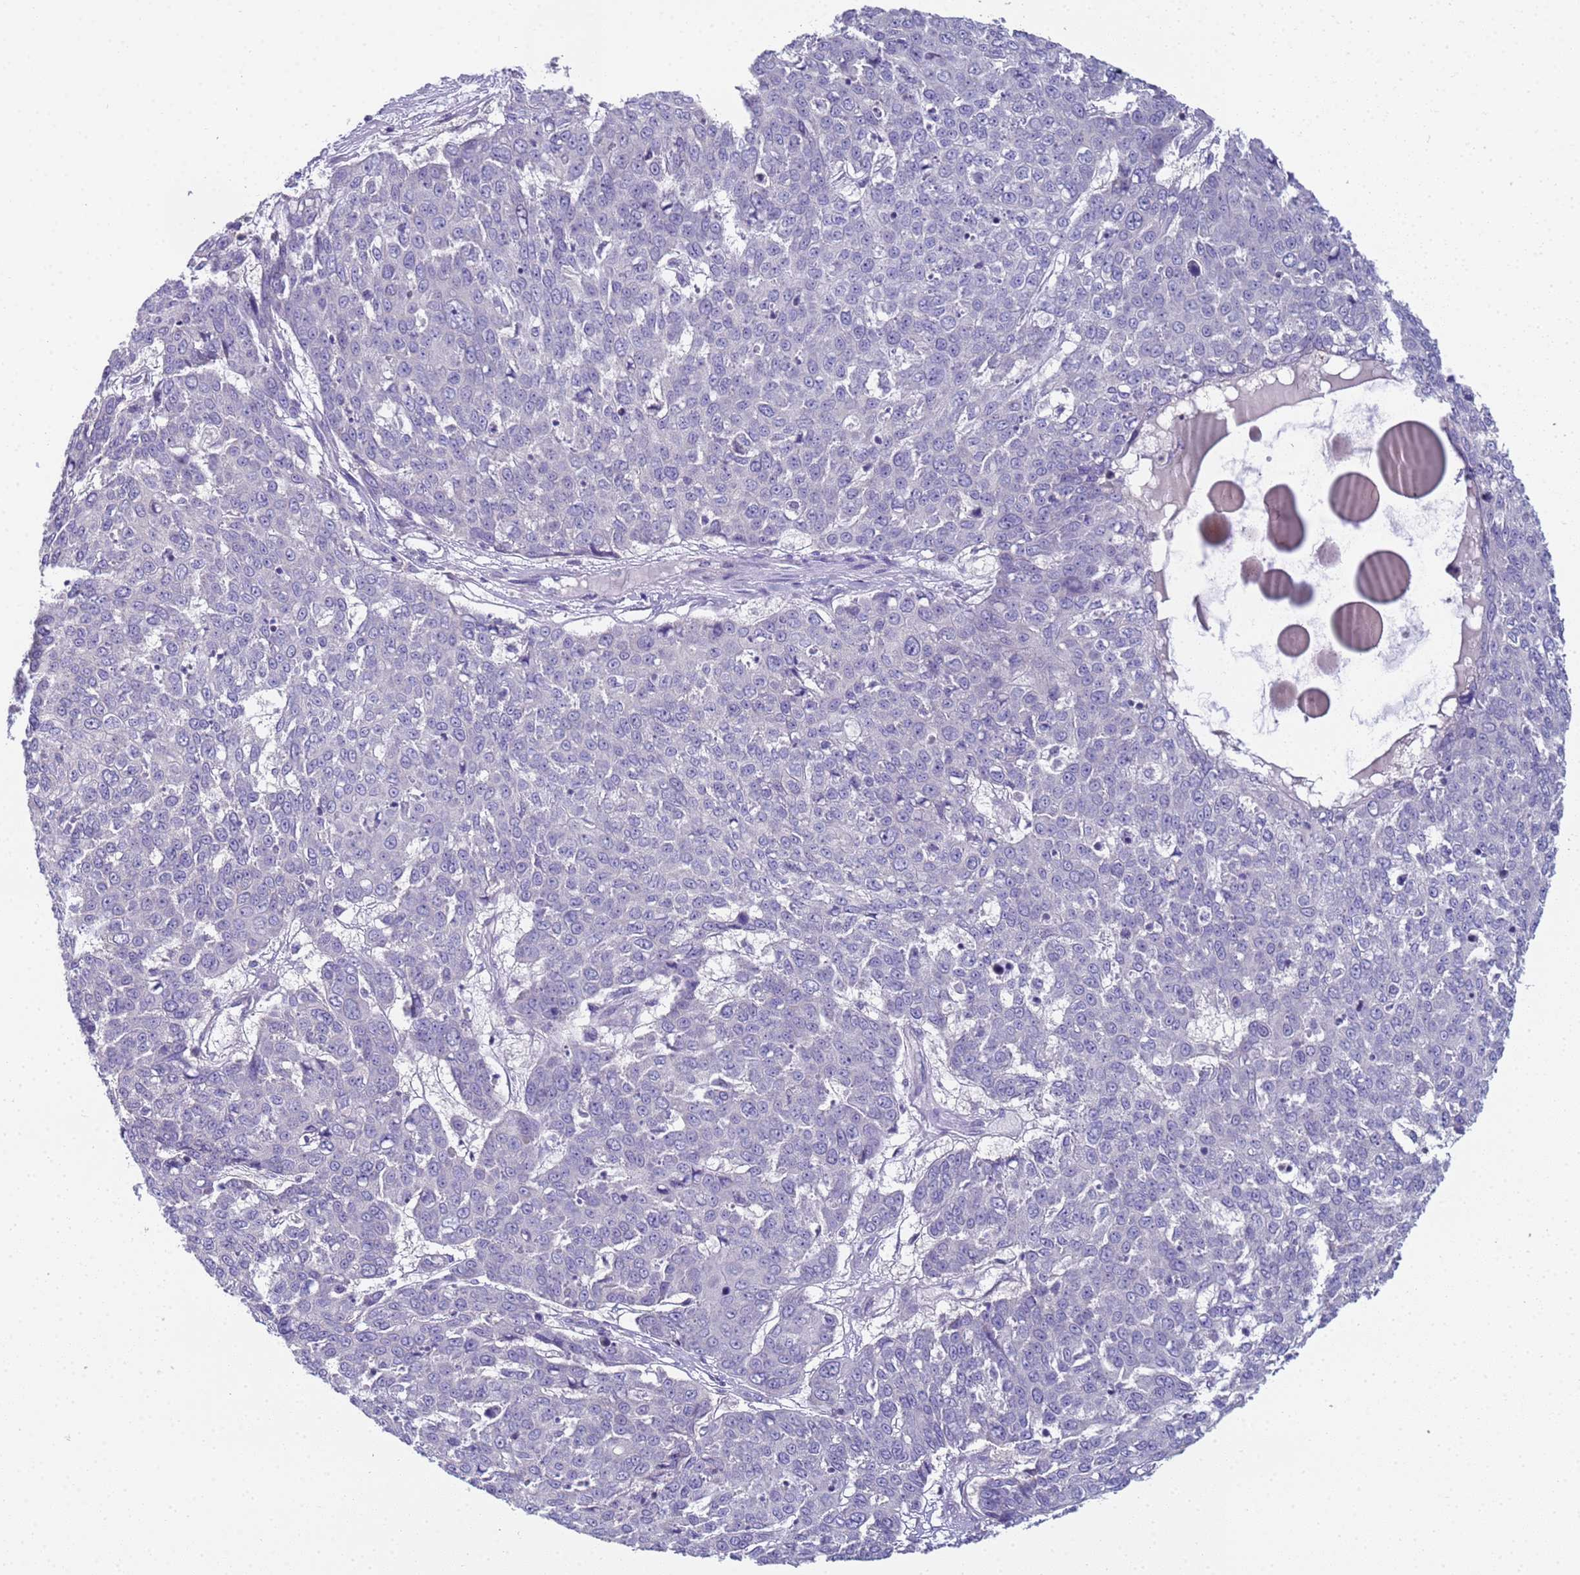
{"staining": {"intensity": "negative", "quantity": "none", "location": "none"}, "tissue": "skin cancer", "cell_type": "Tumor cells", "image_type": "cancer", "snomed": [{"axis": "morphology", "description": "Squamous cell carcinoma, NOS"}, {"axis": "topography", "description": "Skin"}], "caption": "Tumor cells show no significant protein positivity in squamous cell carcinoma (skin).", "gene": "CR1", "patient": {"sex": "male", "age": 71}}